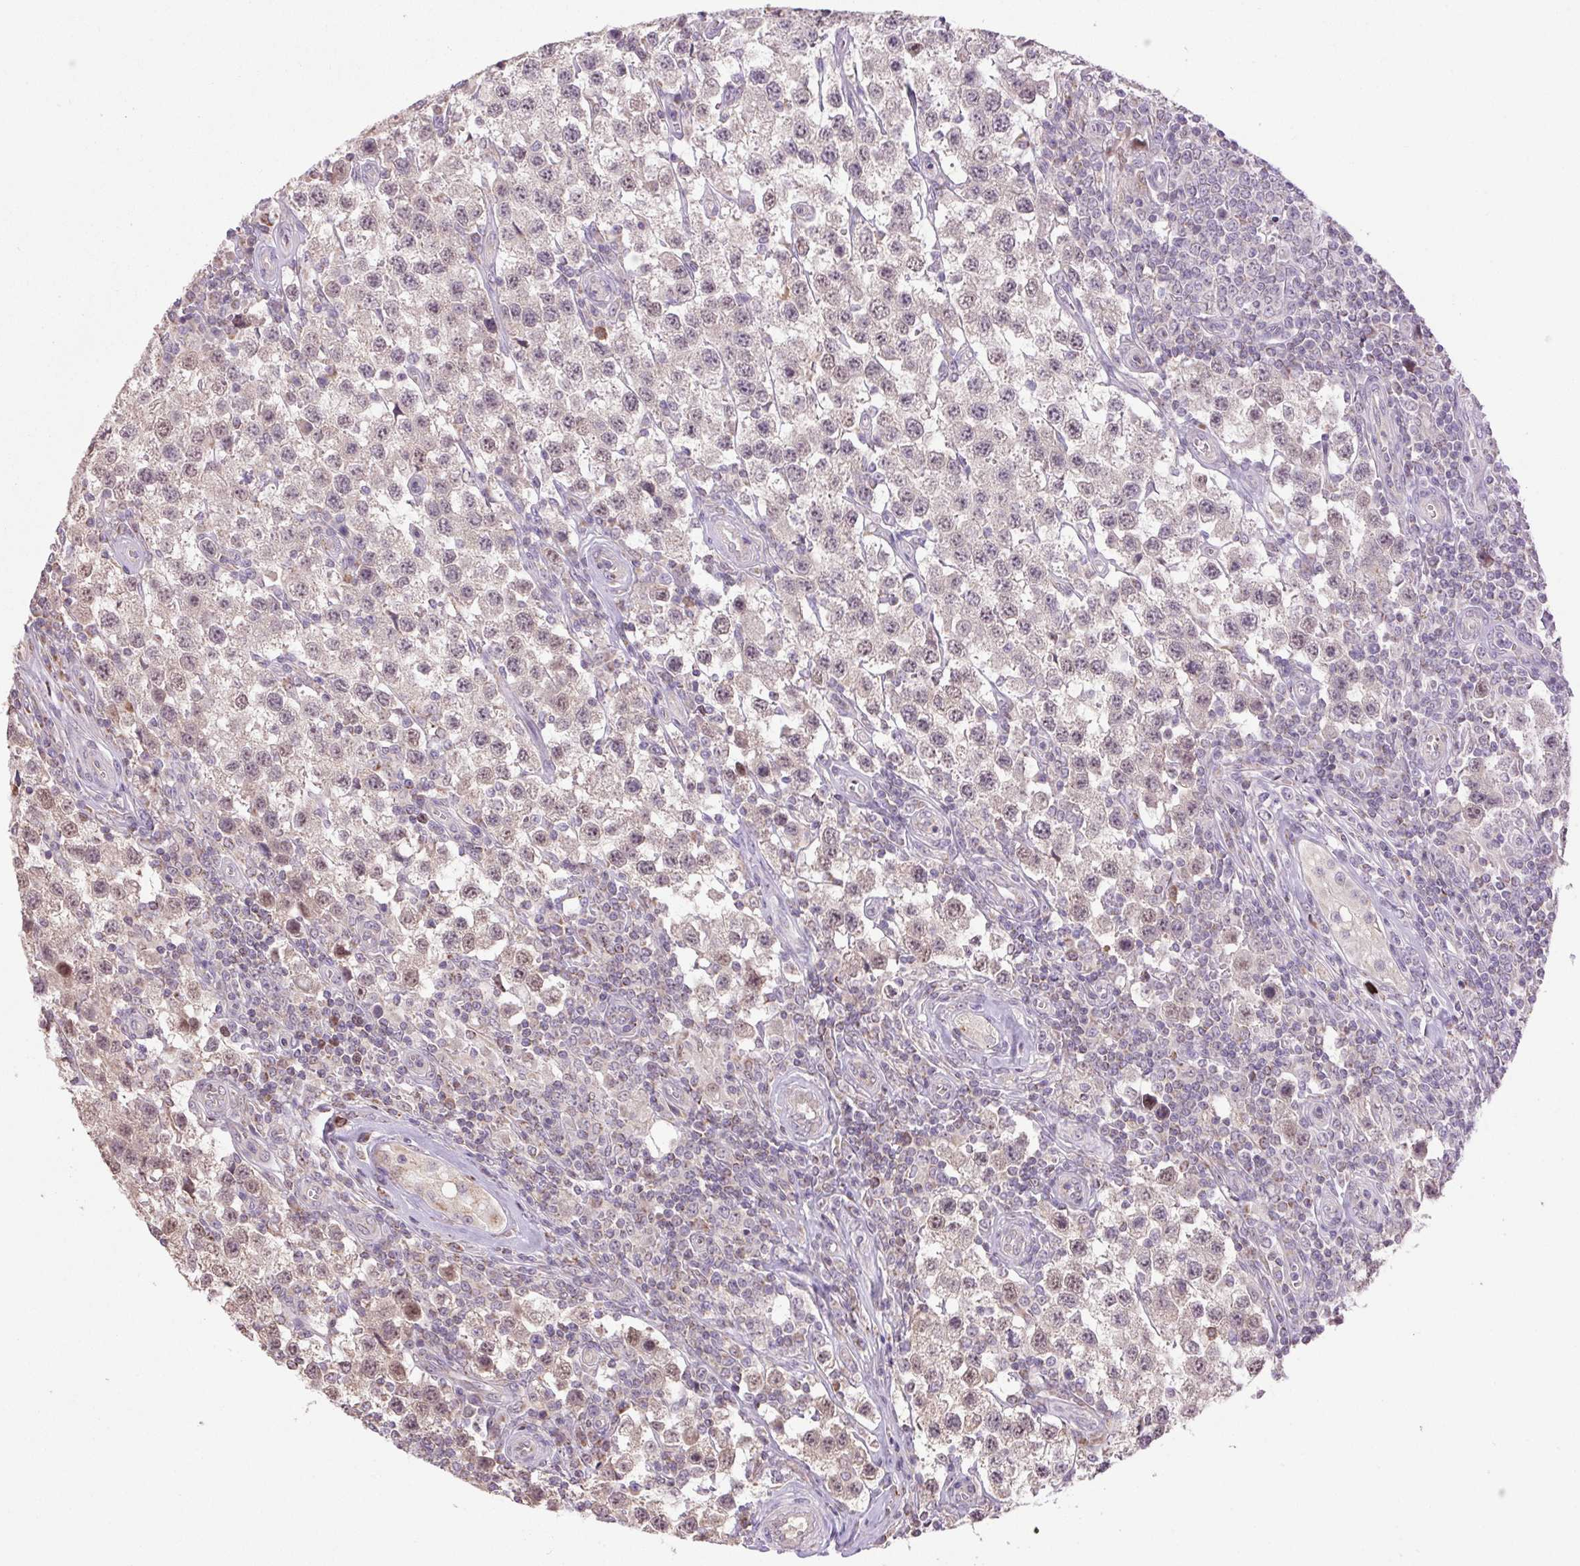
{"staining": {"intensity": "moderate", "quantity": "25%-75%", "location": "nuclear"}, "tissue": "testis cancer", "cell_type": "Tumor cells", "image_type": "cancer", "snomed": [{"axis": "morphology", "description": "Seminoma, NOS"}, {"axis": "topography", "description": "Testis"}], "caption": "Seminoma (testis) stained for a protein (brown) reveals moderate nuclear positive positivity in about 25%-75% of tumor cells.", "gene": "SGF29", "patient": {"sex": "male", "age": 34}}